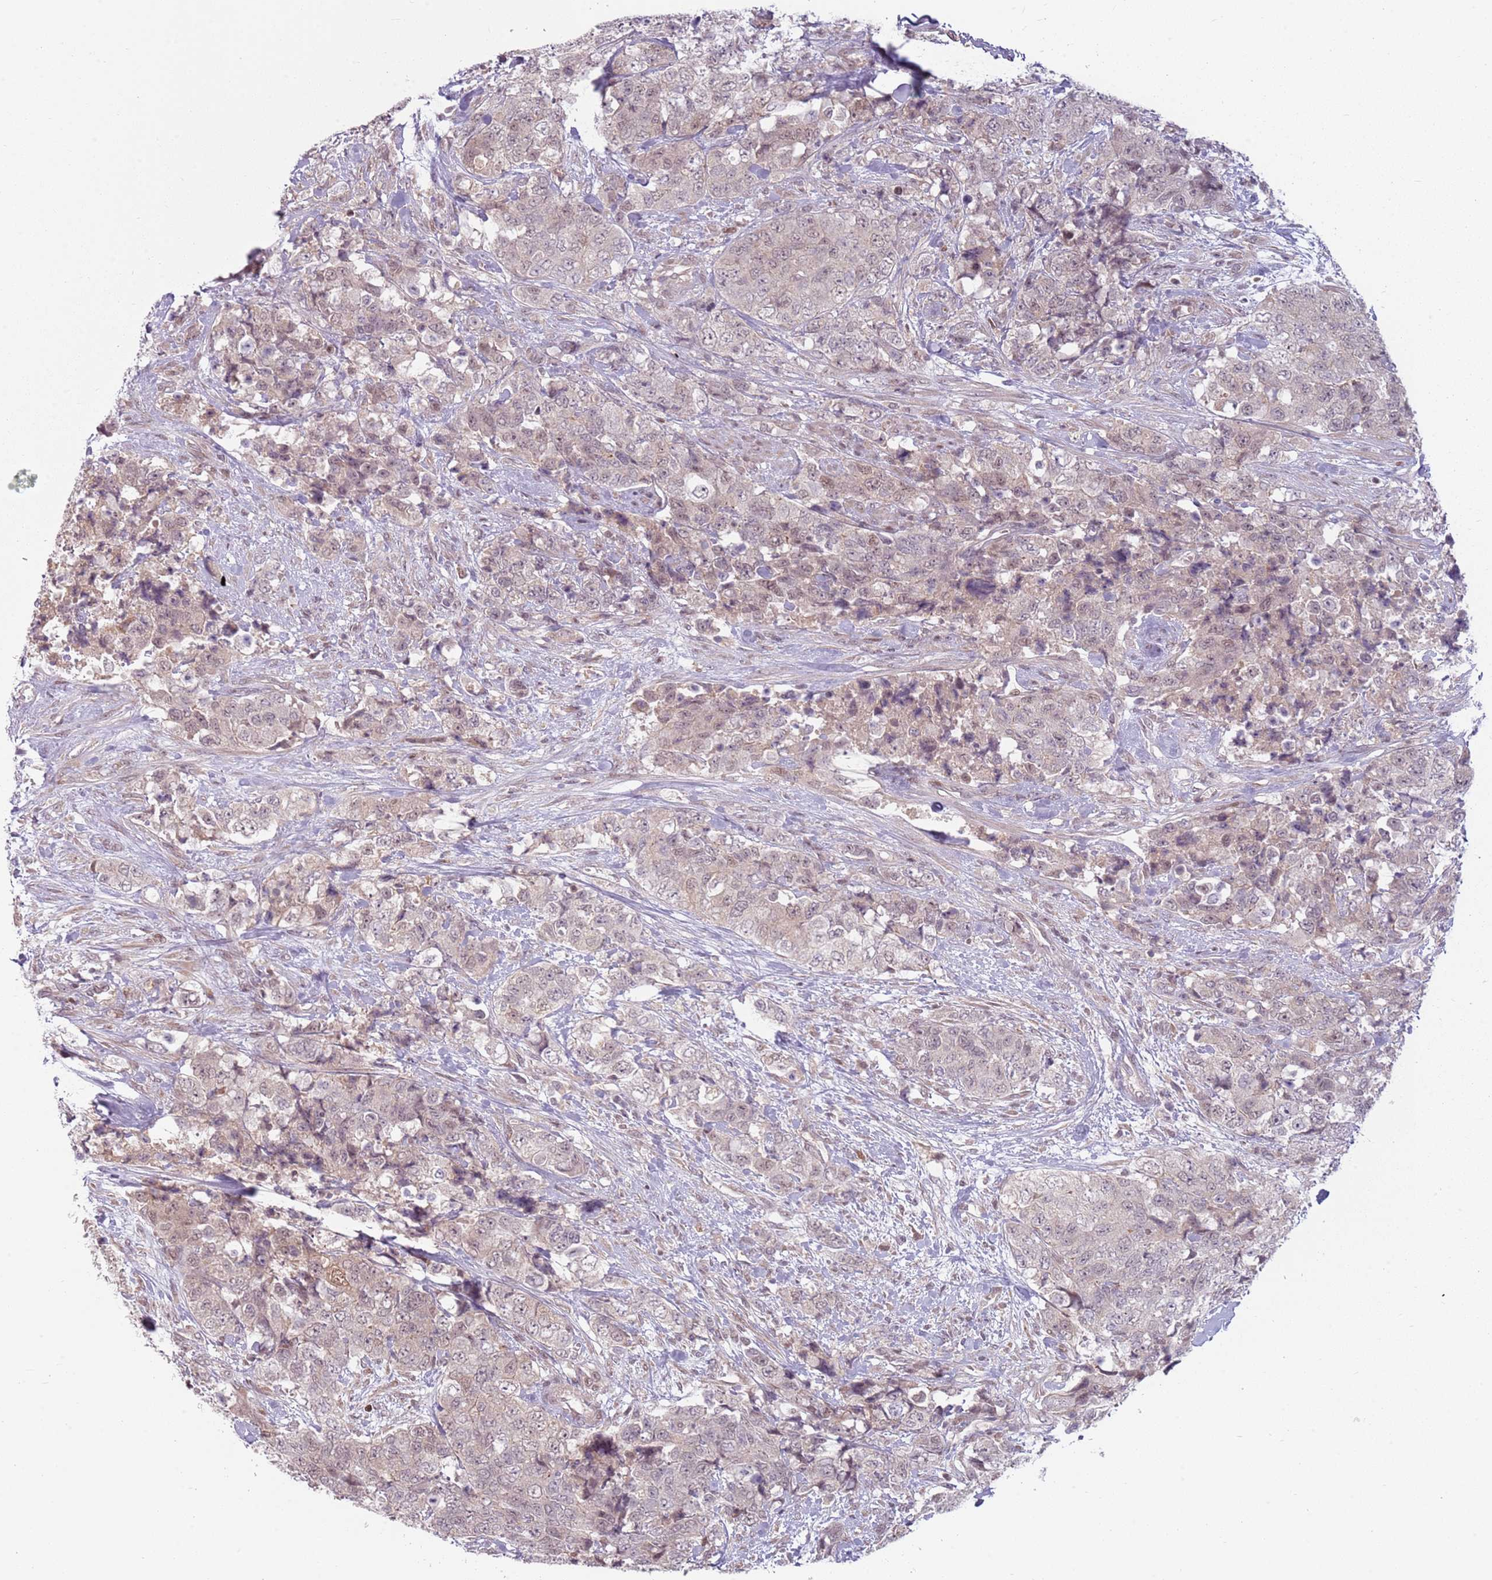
{"staining": {"intensity": "negative", "quantity": "none", "location": "none"}, "tissue": "urothelial cancer", "cell_type": "Tumor cells", "image_type": "cancer", "snomed": [{"axis": "morphology", "description": "Urothelial carcinoma, High grade"}, {"axis": "topography", "description": "Urinary bladder"}], "caption": "Immunohistochemical staining of human urothelial carcinoma (high-grade) demonstrates no significant positivity in tumor cells.", "gene": "ADGRG1", "patient": {"sex": "female", "age": 78}}